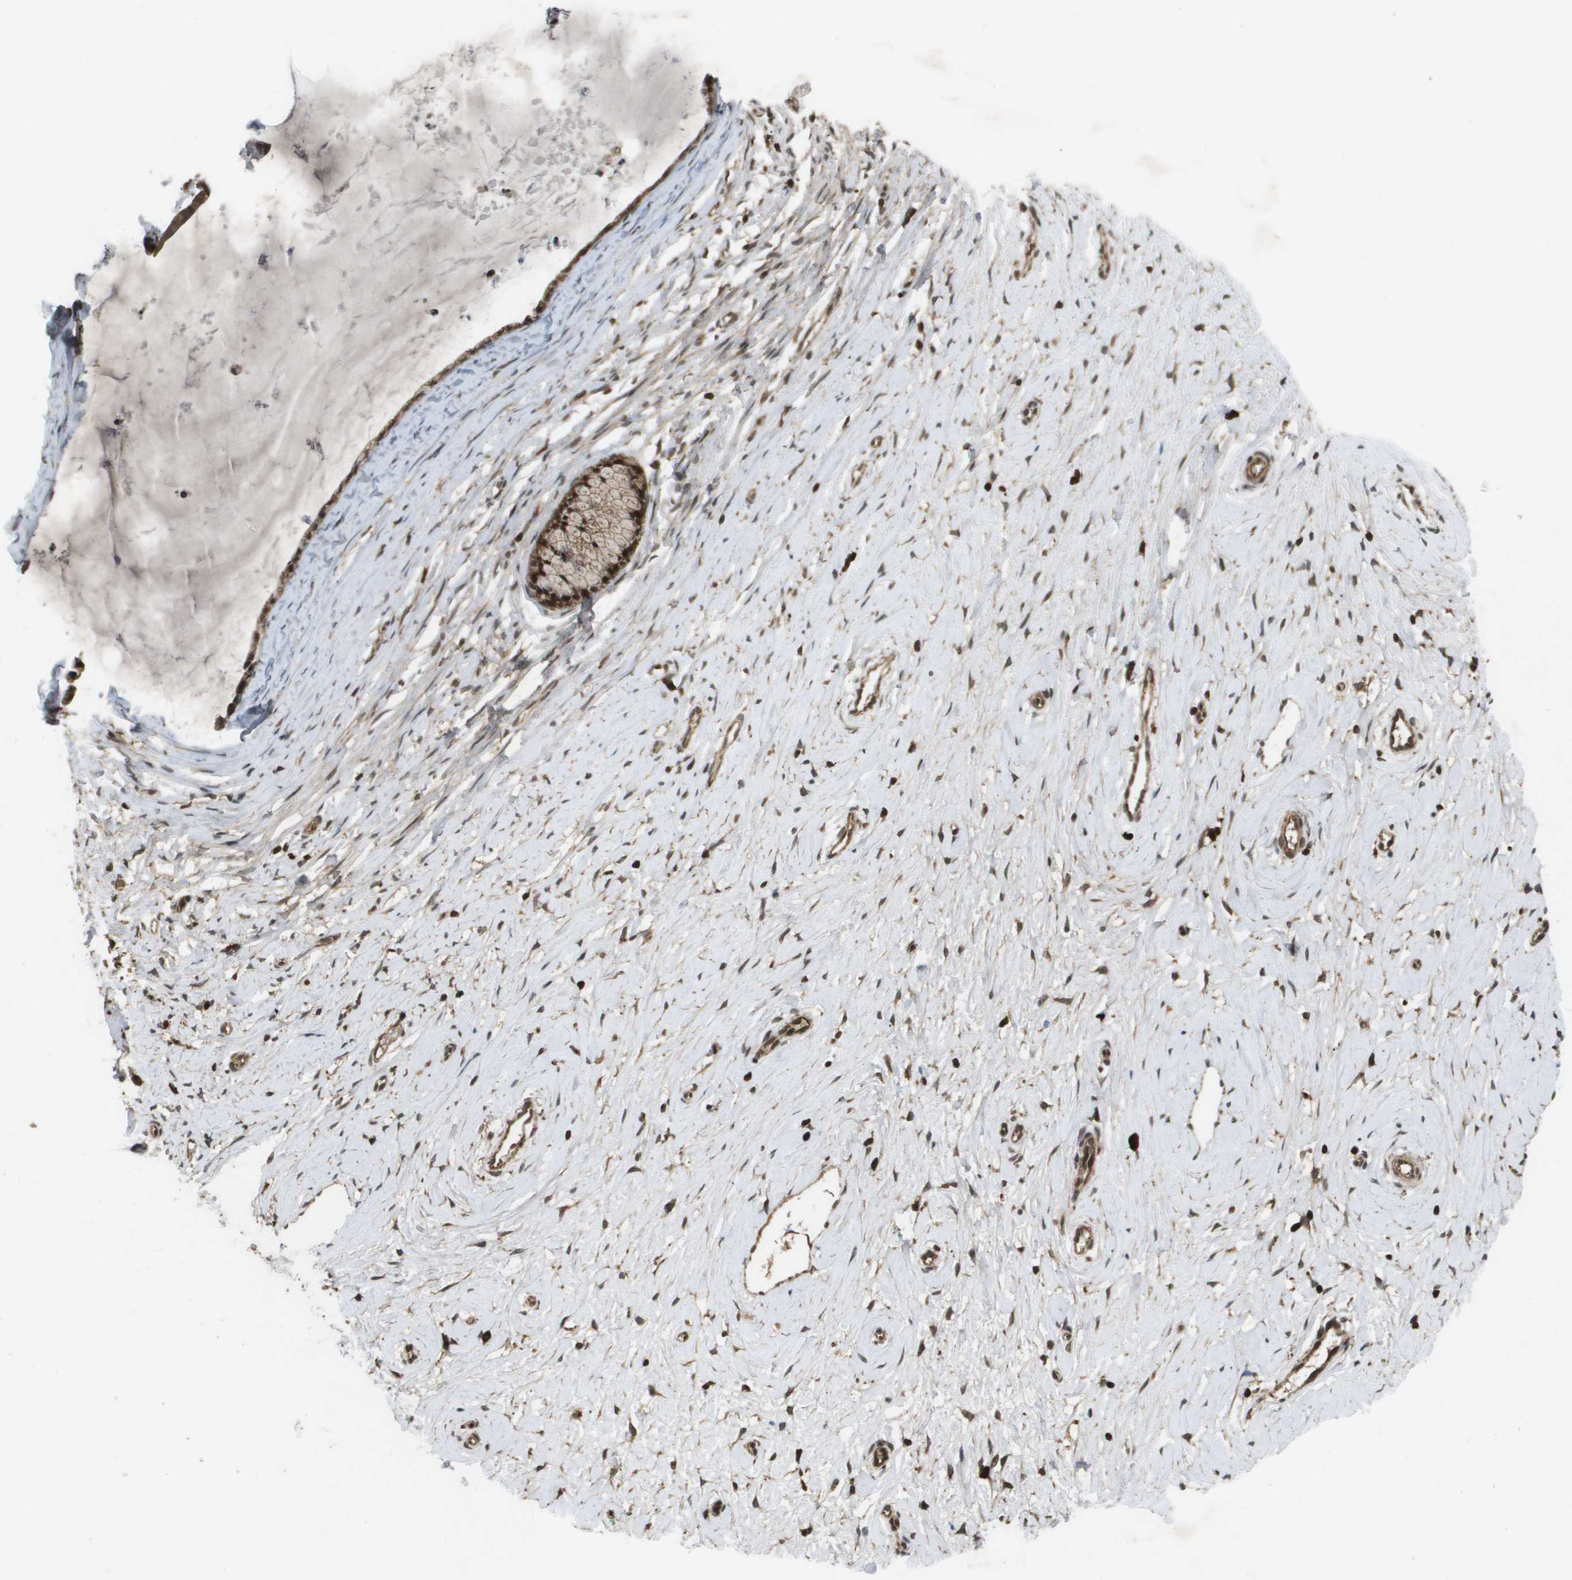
{"staining": {"intensity": "strong", "quantity": ">75%", "location": "cytoplasmic/membranous,nuclear"}, "tissue": "cervix", "cell_type": "Glandular cells", "image_type": "normal", "snomed": [{"axis": "morphology", "description": "Normal tissue, NOS"}, {"axis": "topography", "description": "Cervix"}], "caption": "The photomicrograph displays immunohistochemical staining of benign cervix. There is strong cytoplasmic/membranous,nuclear expression is seen in about >75% of glandular cells.", "gene": "KIF11", "patient": {"sex": "female", "age": 39}}